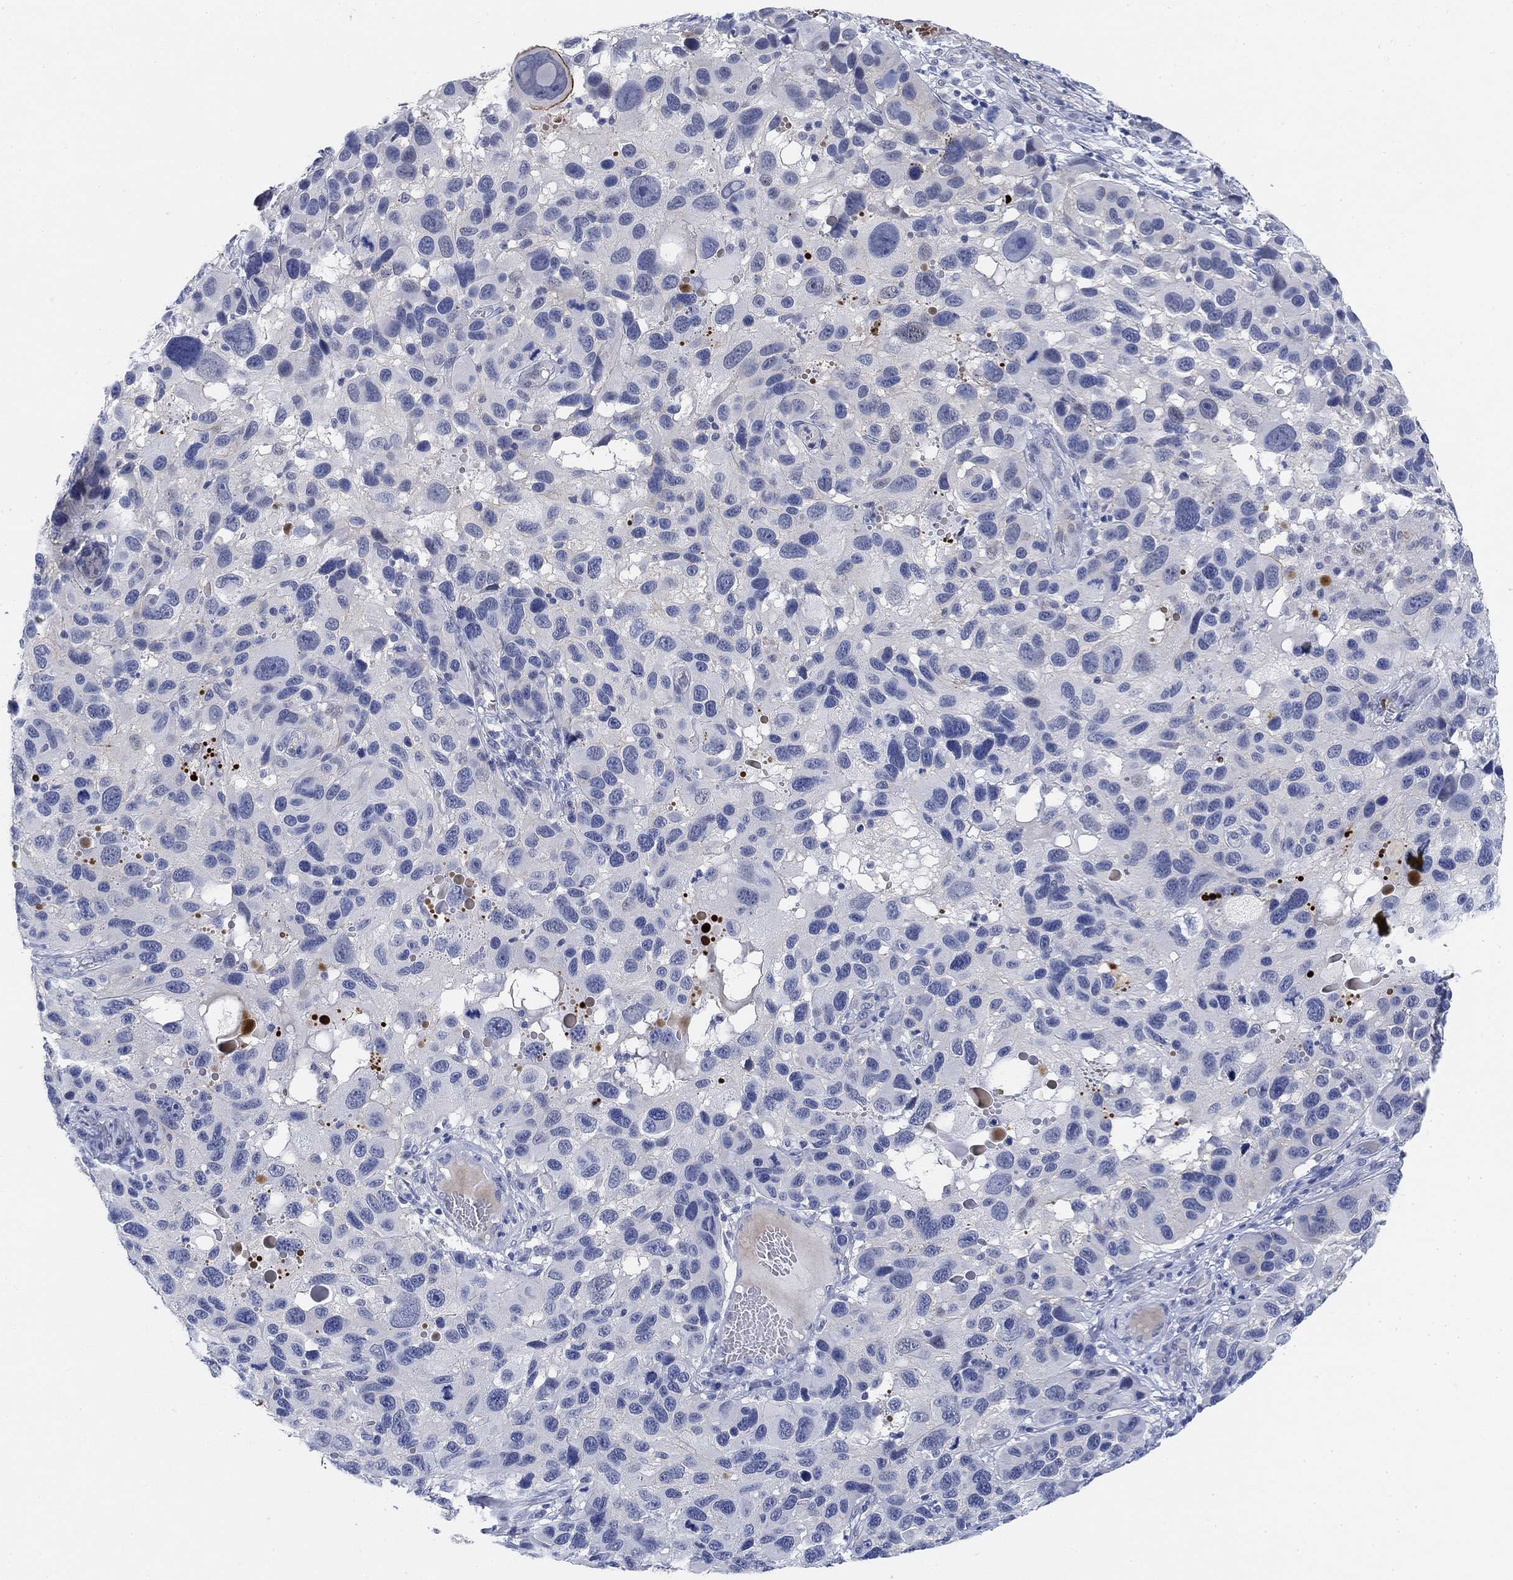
{"staining": {"intensity": "negative", "quantity": "none", "location": "none"}, "tissue": "melanoma", "cell_type": "Tumor cells", "image_type": "cancer", "snomed": [{"axis": "morphology", "description": "Malignant melanoma, NOS"}, {"axis": "topography", "description": "Skin"}], "caption": "An immunohistochemistry histopathology image of malignant melanoma is shown. There is no staining in tumor cells of malignant melanoma. (DAB IHC with hematoxylin counter stain).", "gene": "PAX6", "patient": {"sex": "male", "age": 53}}